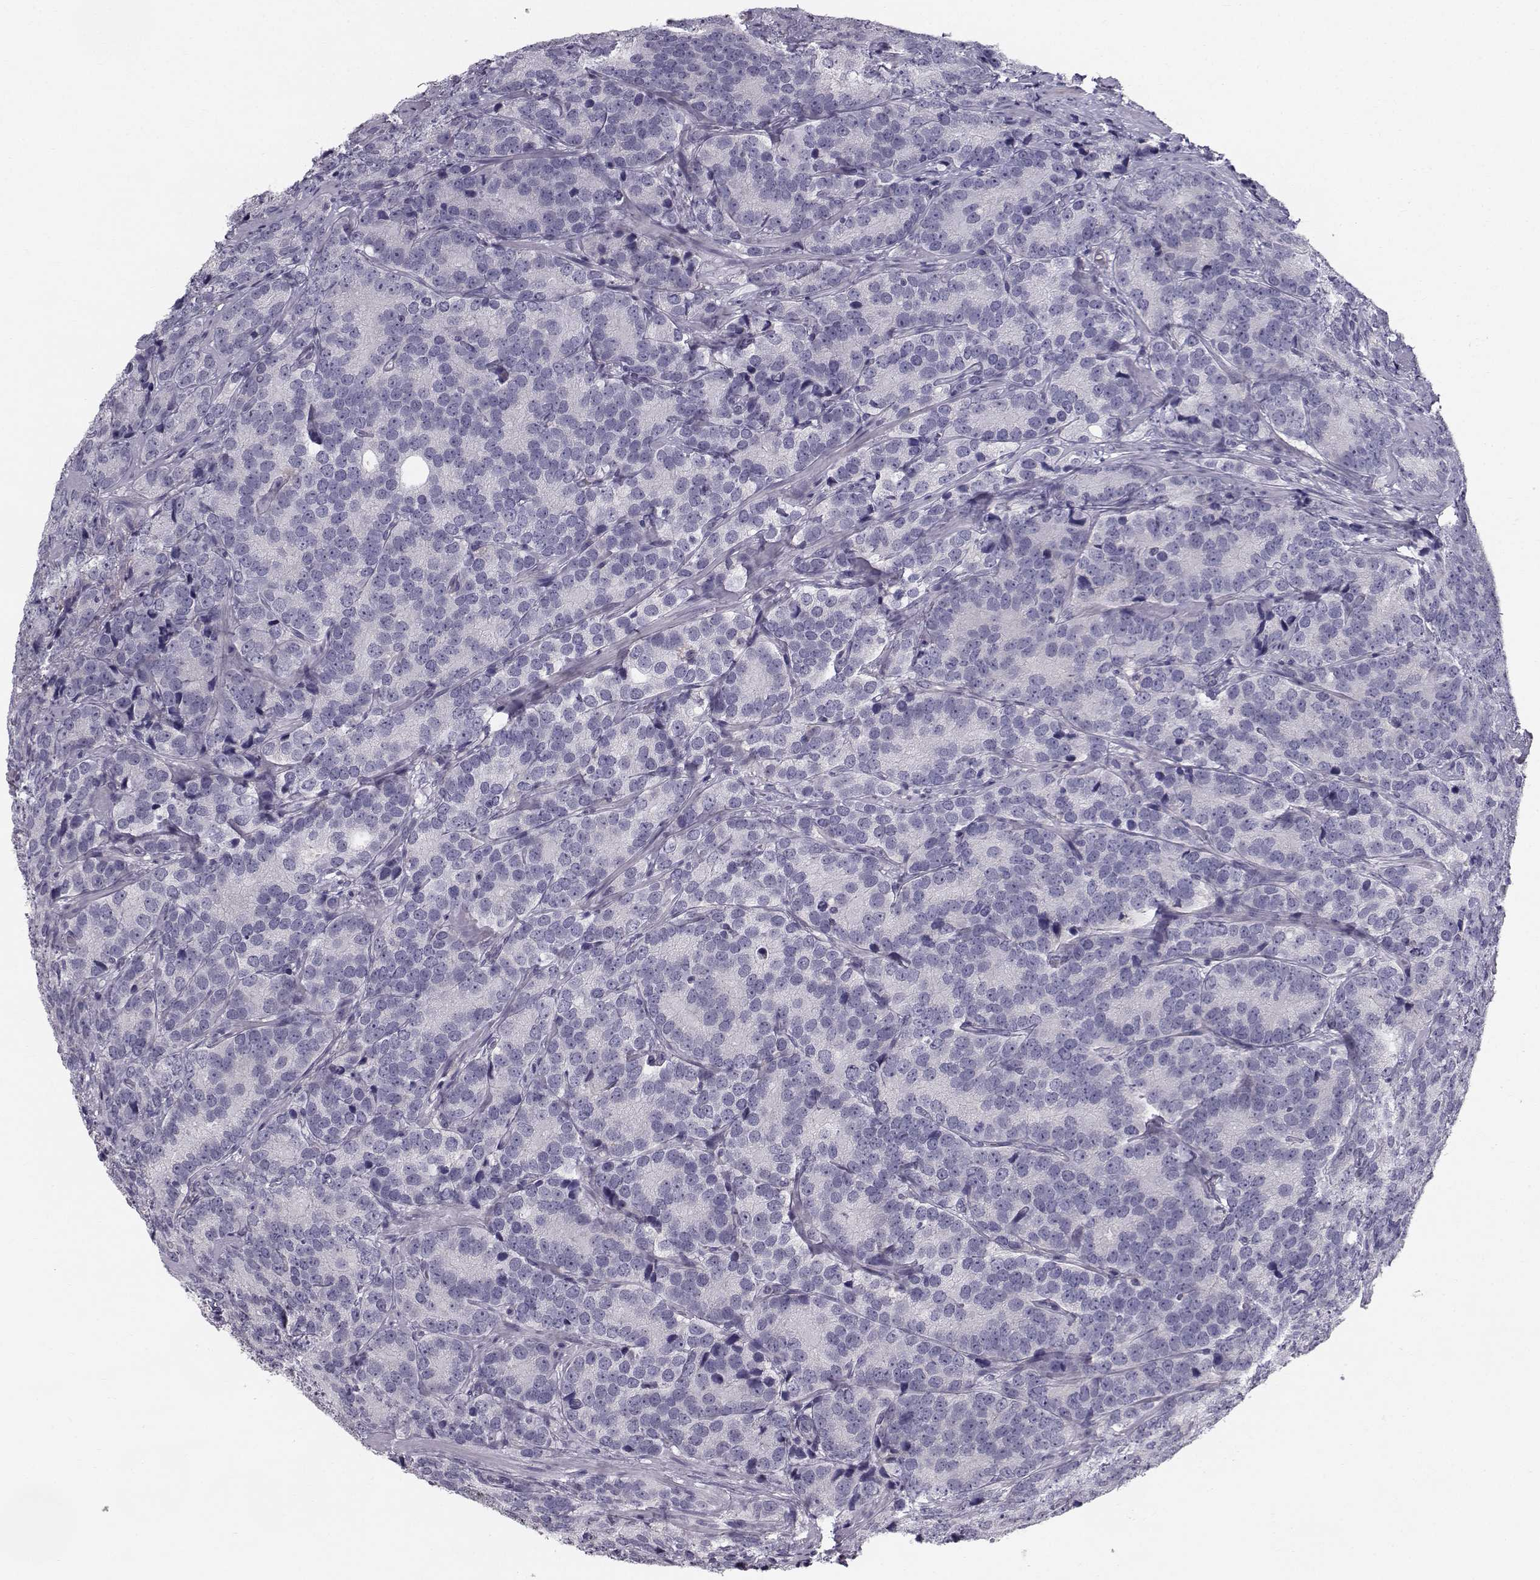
{"staining": {"intensity": "negative", "quantity": "none", "location": "none"}, "tissue": "prostate cancer", "cell_type": "Tumor cells", "image_type": "cancer", "snomed": [{"axis": "morphology", "description": "Adenocarcinoma, NOS"}, {"axis": "topography", "description": "Prostate"}], "caption": "Tumor cells show no significant protein positivity in prostate adenocarcinoma.", "gene": "SPDYE4", "patient": {"sex": "male", "age": 71}}